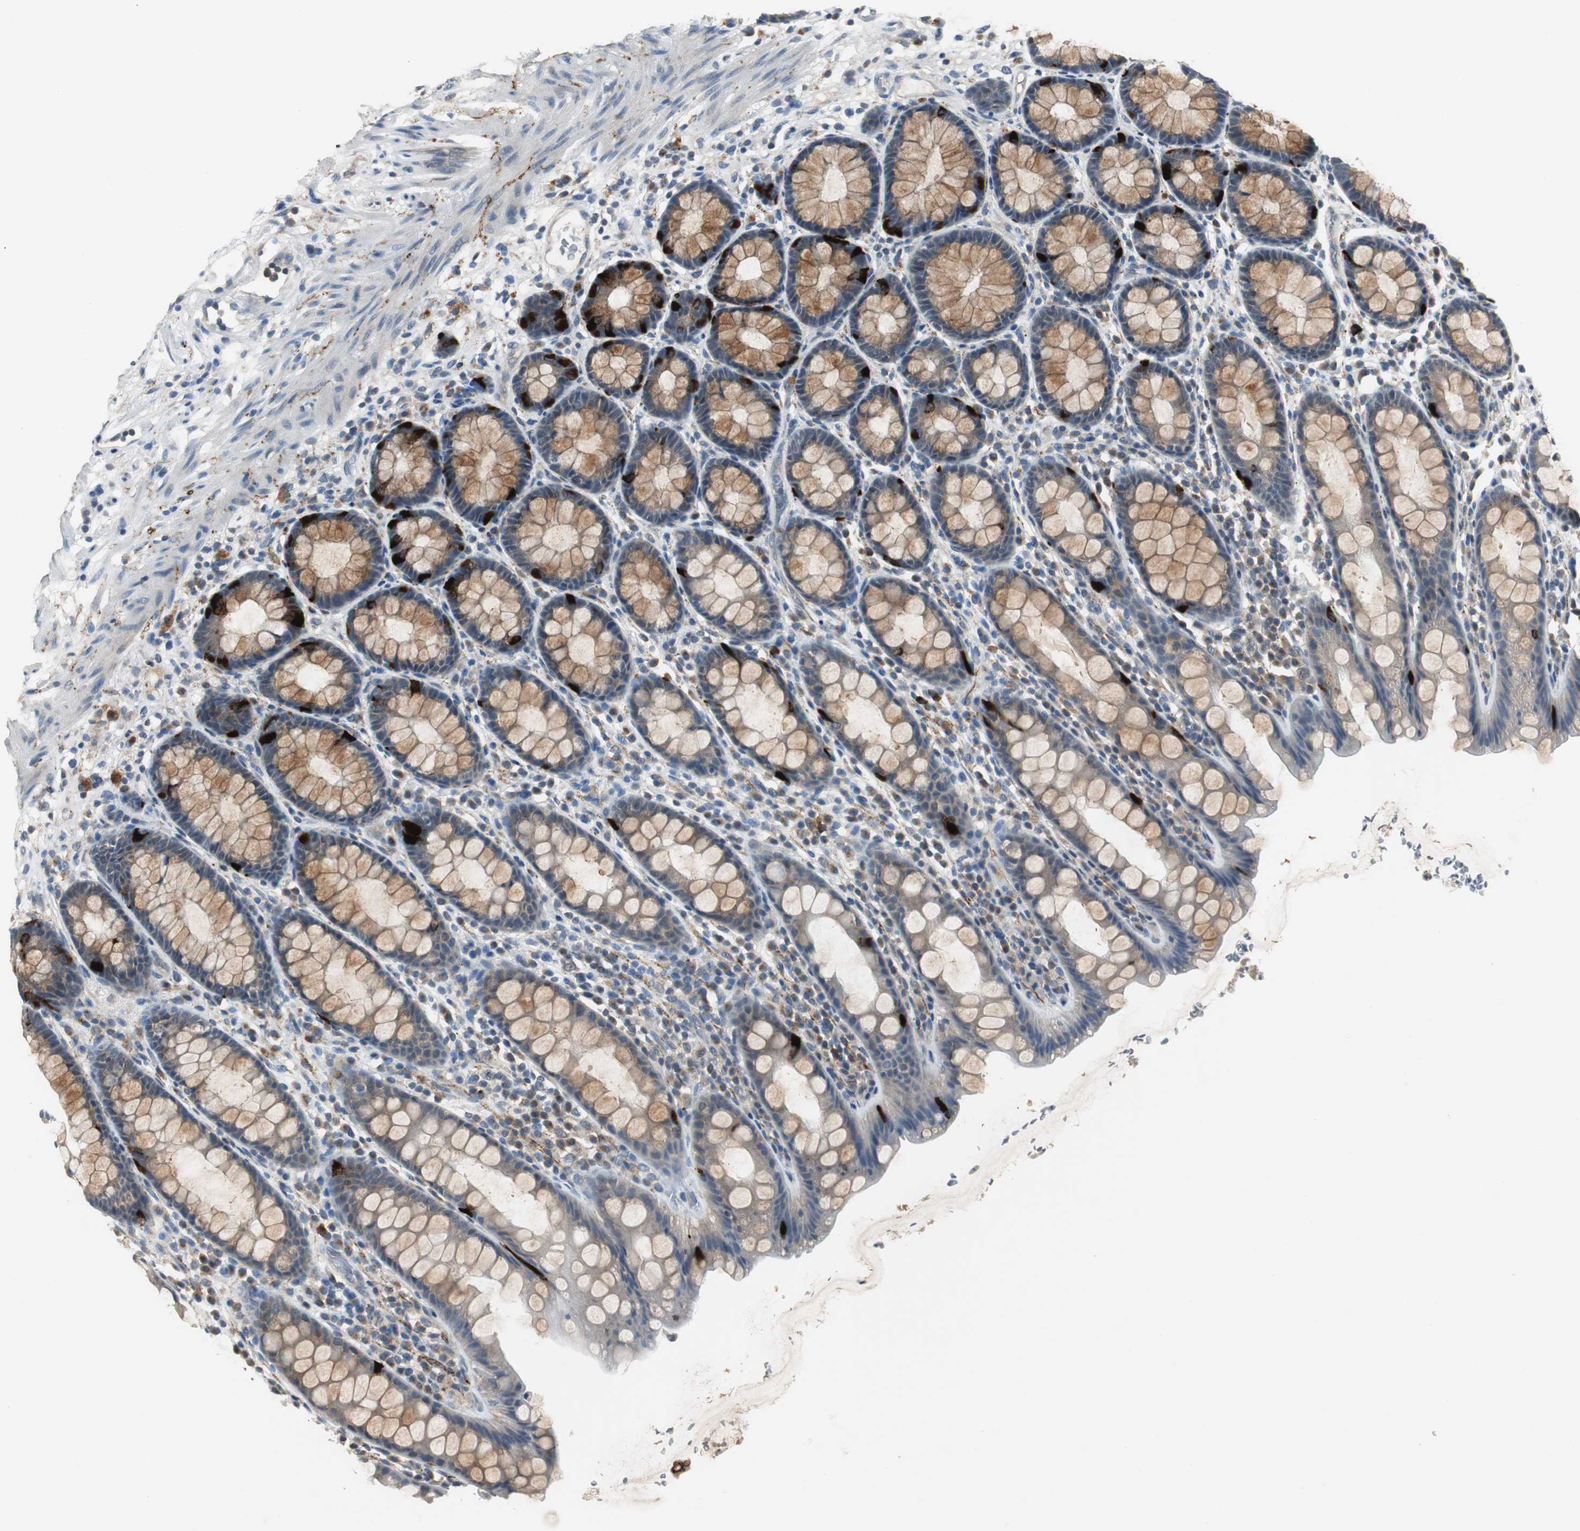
{"staining": {"intensity": "strong", "quantity": "<25%", "location": "cytoplasmic/membranous"}, "tissue": "rectum", "cell_type": "Glandular cells", "image_type": "normal", "snomed": [{"axis": "morphology", "description": "Normal tissue, NOS"}, {"axis": "topography", "description": "Rectum"}], "caption": "A medium amount of strong cytoplasmic/membranous positivity is present in approximately <25% of glandular cells in benign rectum. (Brightfield microscopy of DAB IHC at high magnification).", "gene": "PTPRN2", "patient": {"sex": "male", "age": 92}}